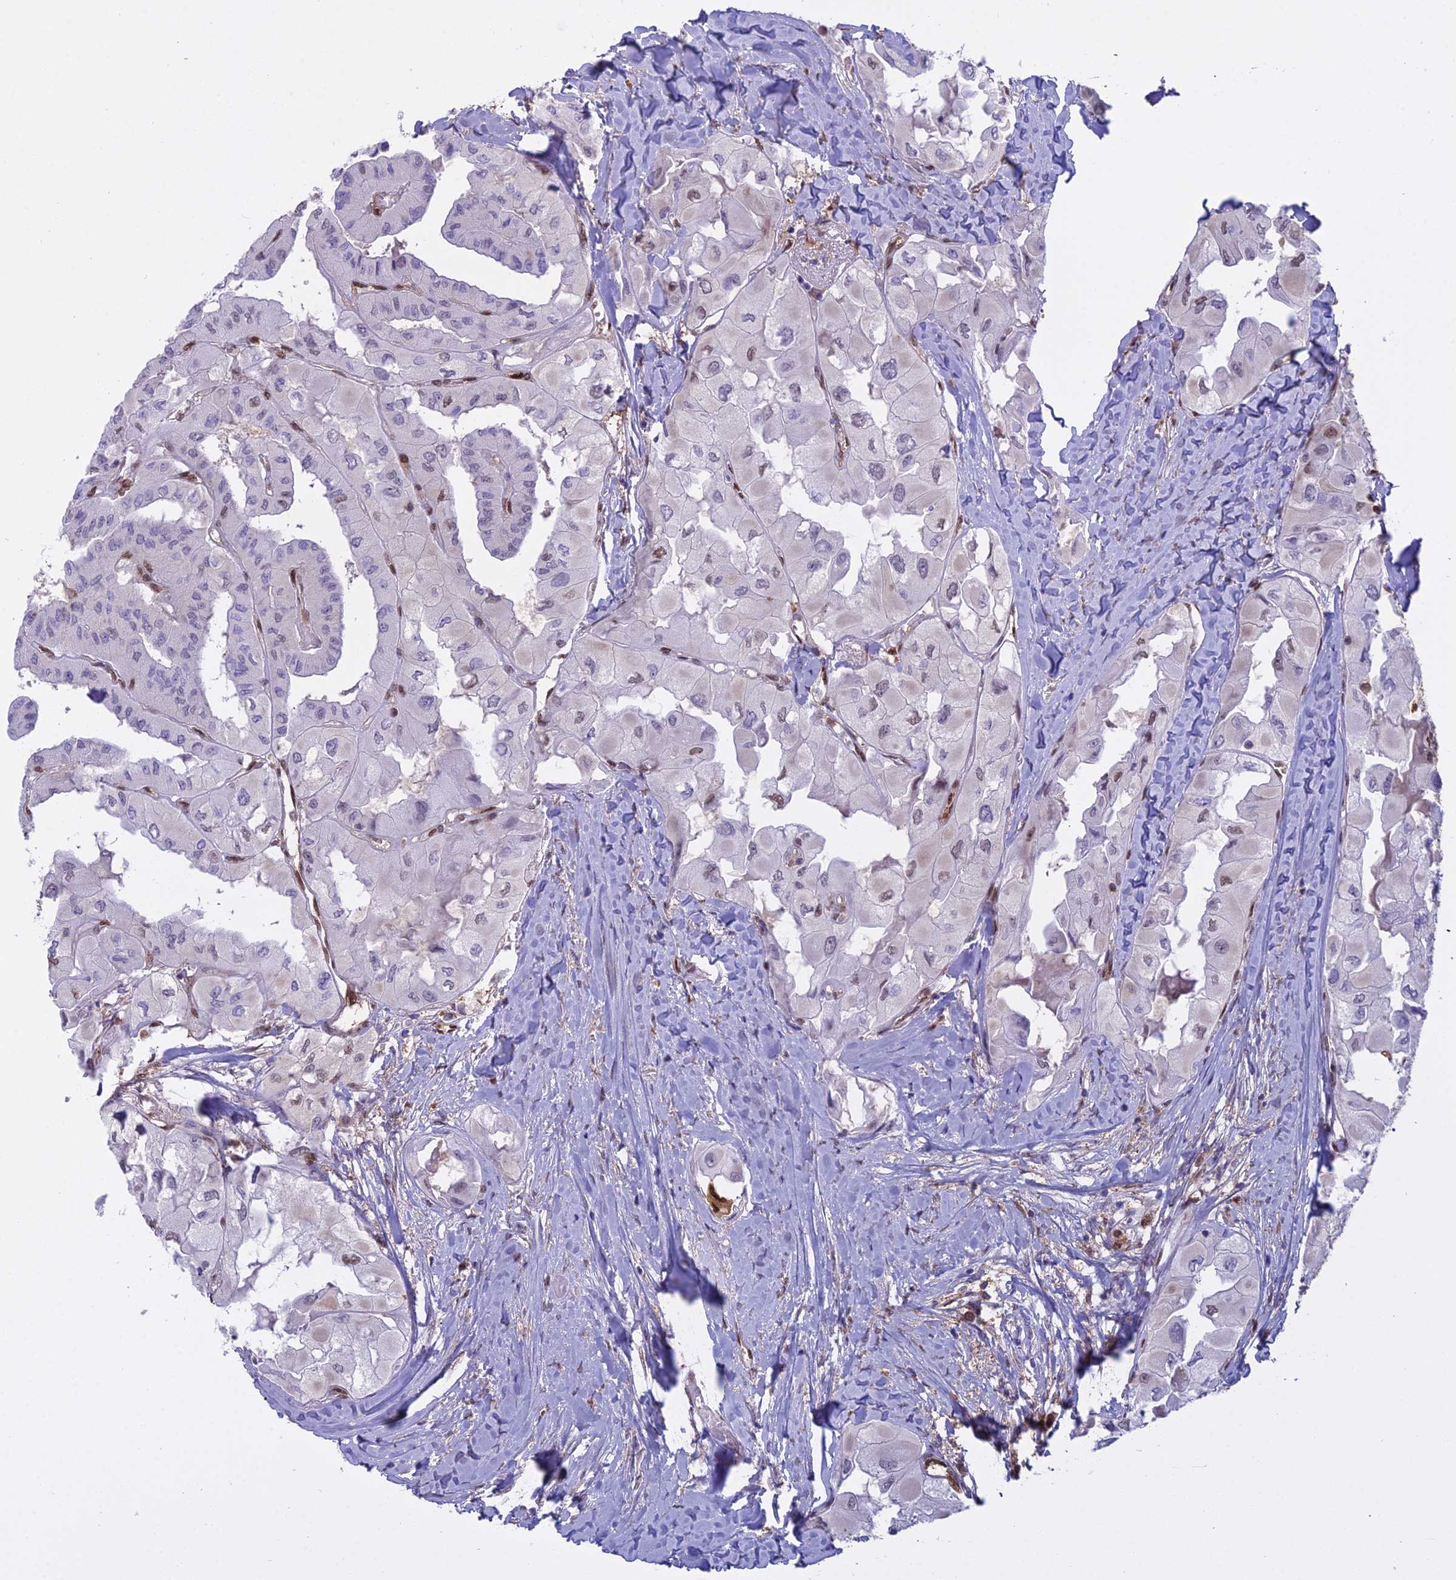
{"staining": {"intensity": "weak", "quantity": "<25%", "location": "nuclear"}, "tissue": "thyroid cancer", "cell_type": "Tumor cells", "image_type": "cancer", "snomed": [{"axis": "morphology", "description": "Normal tissue, NOS"}, {"axis": "morphology", "description": "Papillary adenocarcinoma, NOS"}, {"axis": "topography", "description": "Thyroid gland"}], "caption": "Immunohistochemistry (IHC) of thyroid papillary adenocarcinoma shows no staining in tumor cells.", "gene": "NPEPL1", "patient": {"sex": "female", "age": 59}}